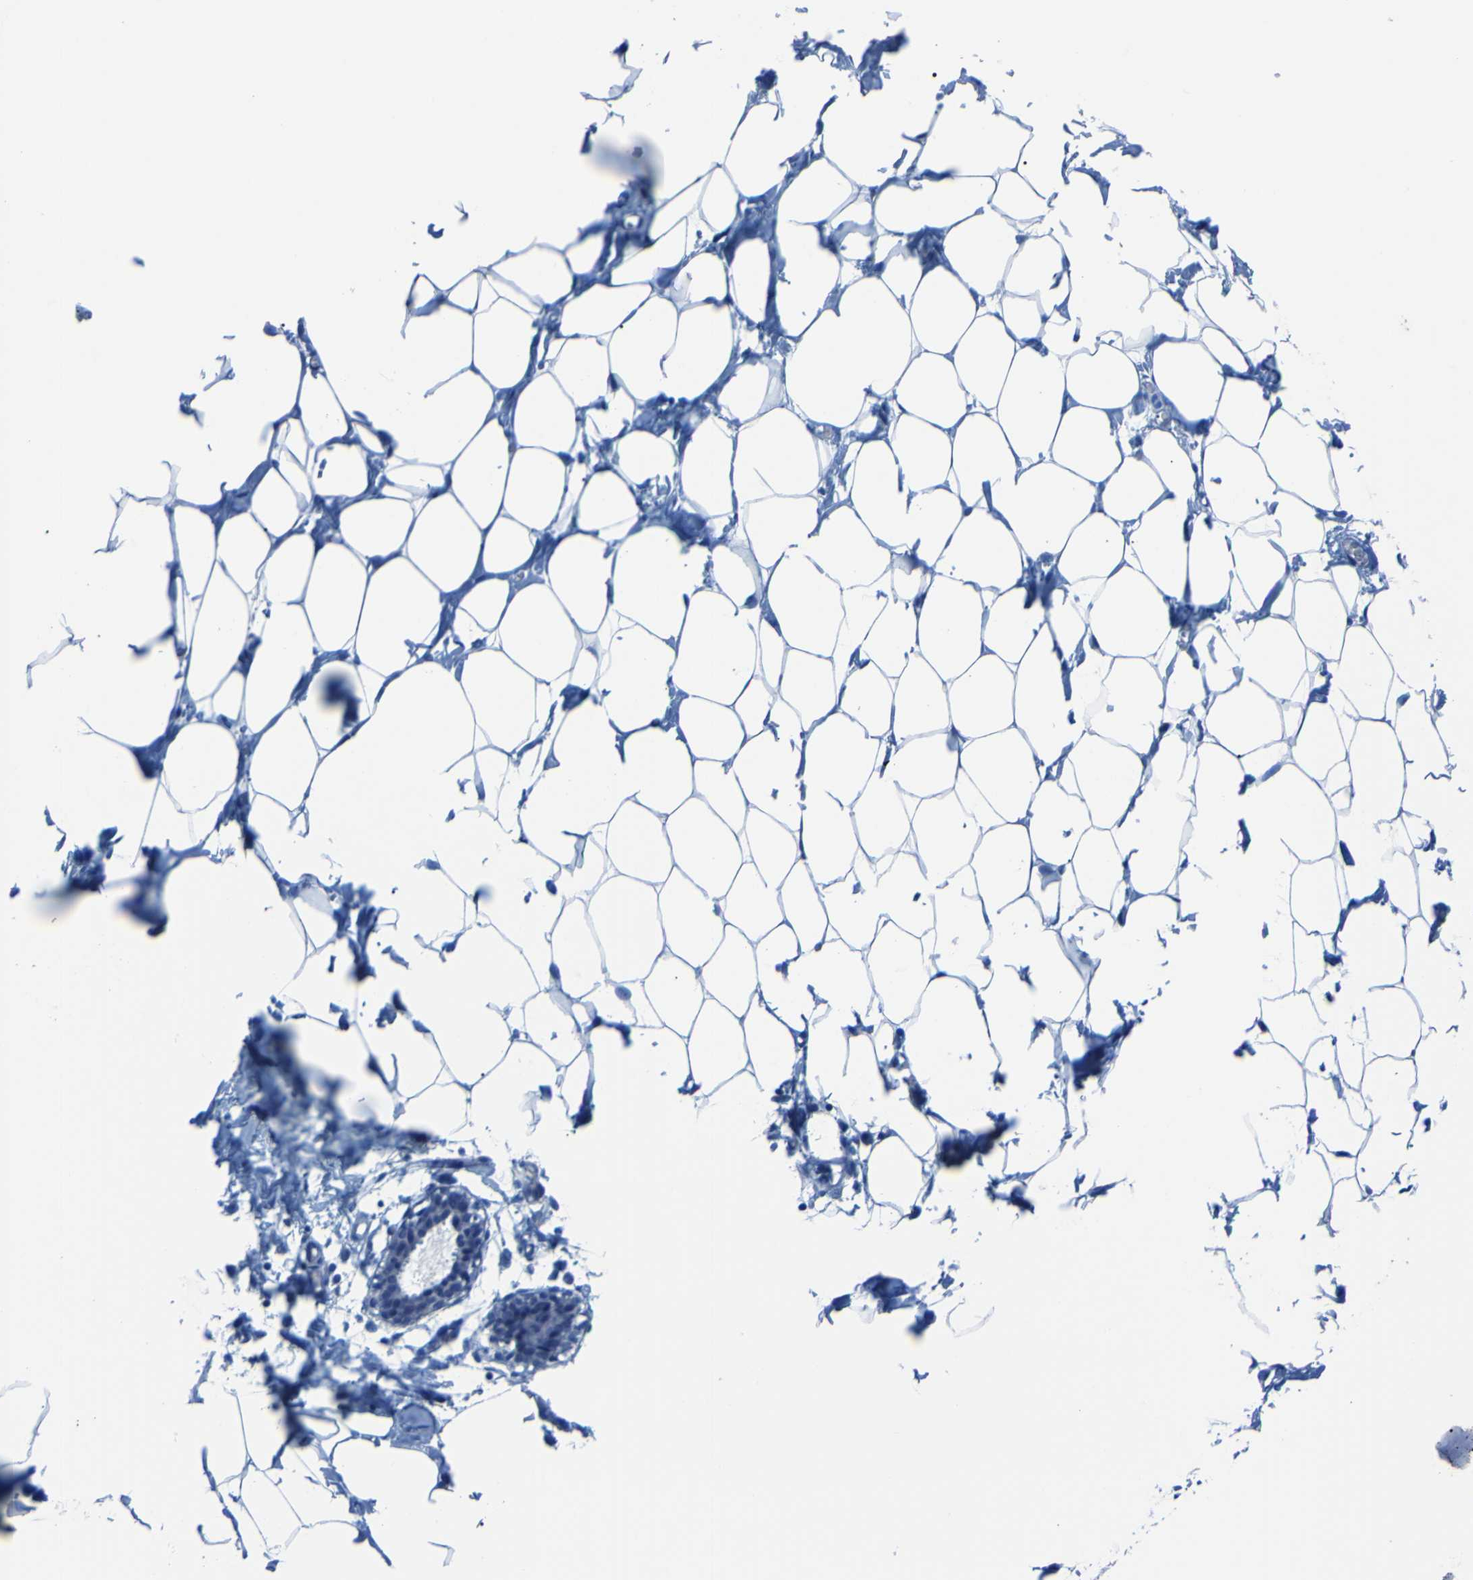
{"staining": {"intensity": "negative", "quantity": "none", "location": "none"}, "tissue": "breast", "cell_type": "Adipocytes", "image_type": "normal", "snomed": [{"axis": "morphology", "description": "Normal tissue, NOS"}, {"axis": "topography", "description": "Breast"}], "caption": "This image is of normal breast stained with immunohistochemistry to label a protein in brown with the nuclei are counter-stained blue. There is no positivity in adipocytes. (DAB immunohistochemistry (IHC) with hematoxylin counter stain).", "gene": "RARS1", "patient": {"sex": "female", "age": 27}}